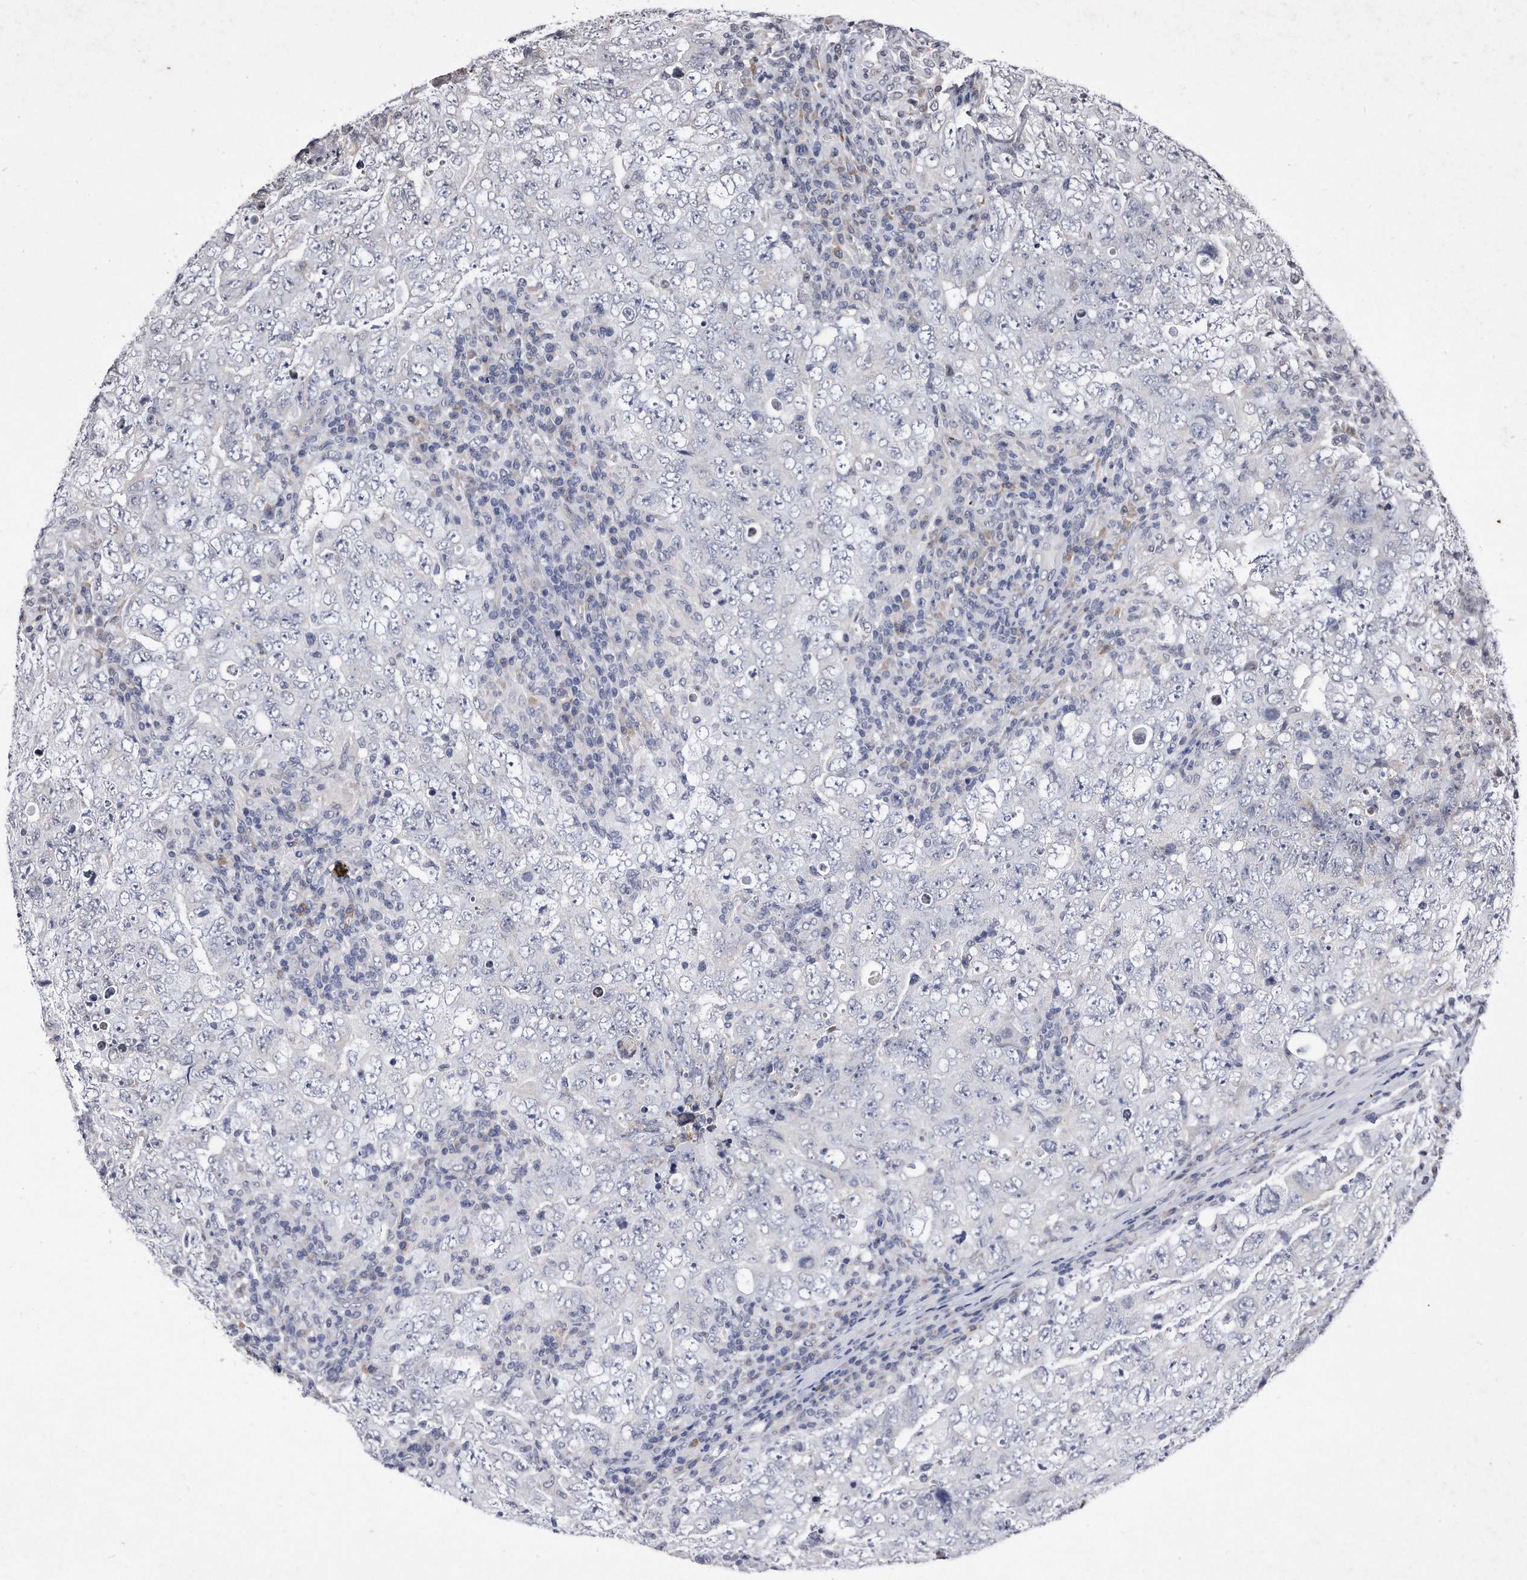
{"staining": {"intensity": "negative", "quantity": "none", "location": "none"}, "tissue": "testis cancer", "cell_type": "Tumor cells", "image_type": "cancer", "snomed": [{"axis": "morphology", "description": "Carcinoma, Embryonal, NOS"}, {"axis": "topography", "description": "Testis"}], "caption": "Tumor cells show no significant protein staining in embryonal carcinoma (testis). The staining is performed using DAB (3,3'-diaminobenzidine) brown chromogen with nuclei counter-stained in using hematoxylin.", "gene": "DAB1", "patient": {"sex": "male", "age": 26}}